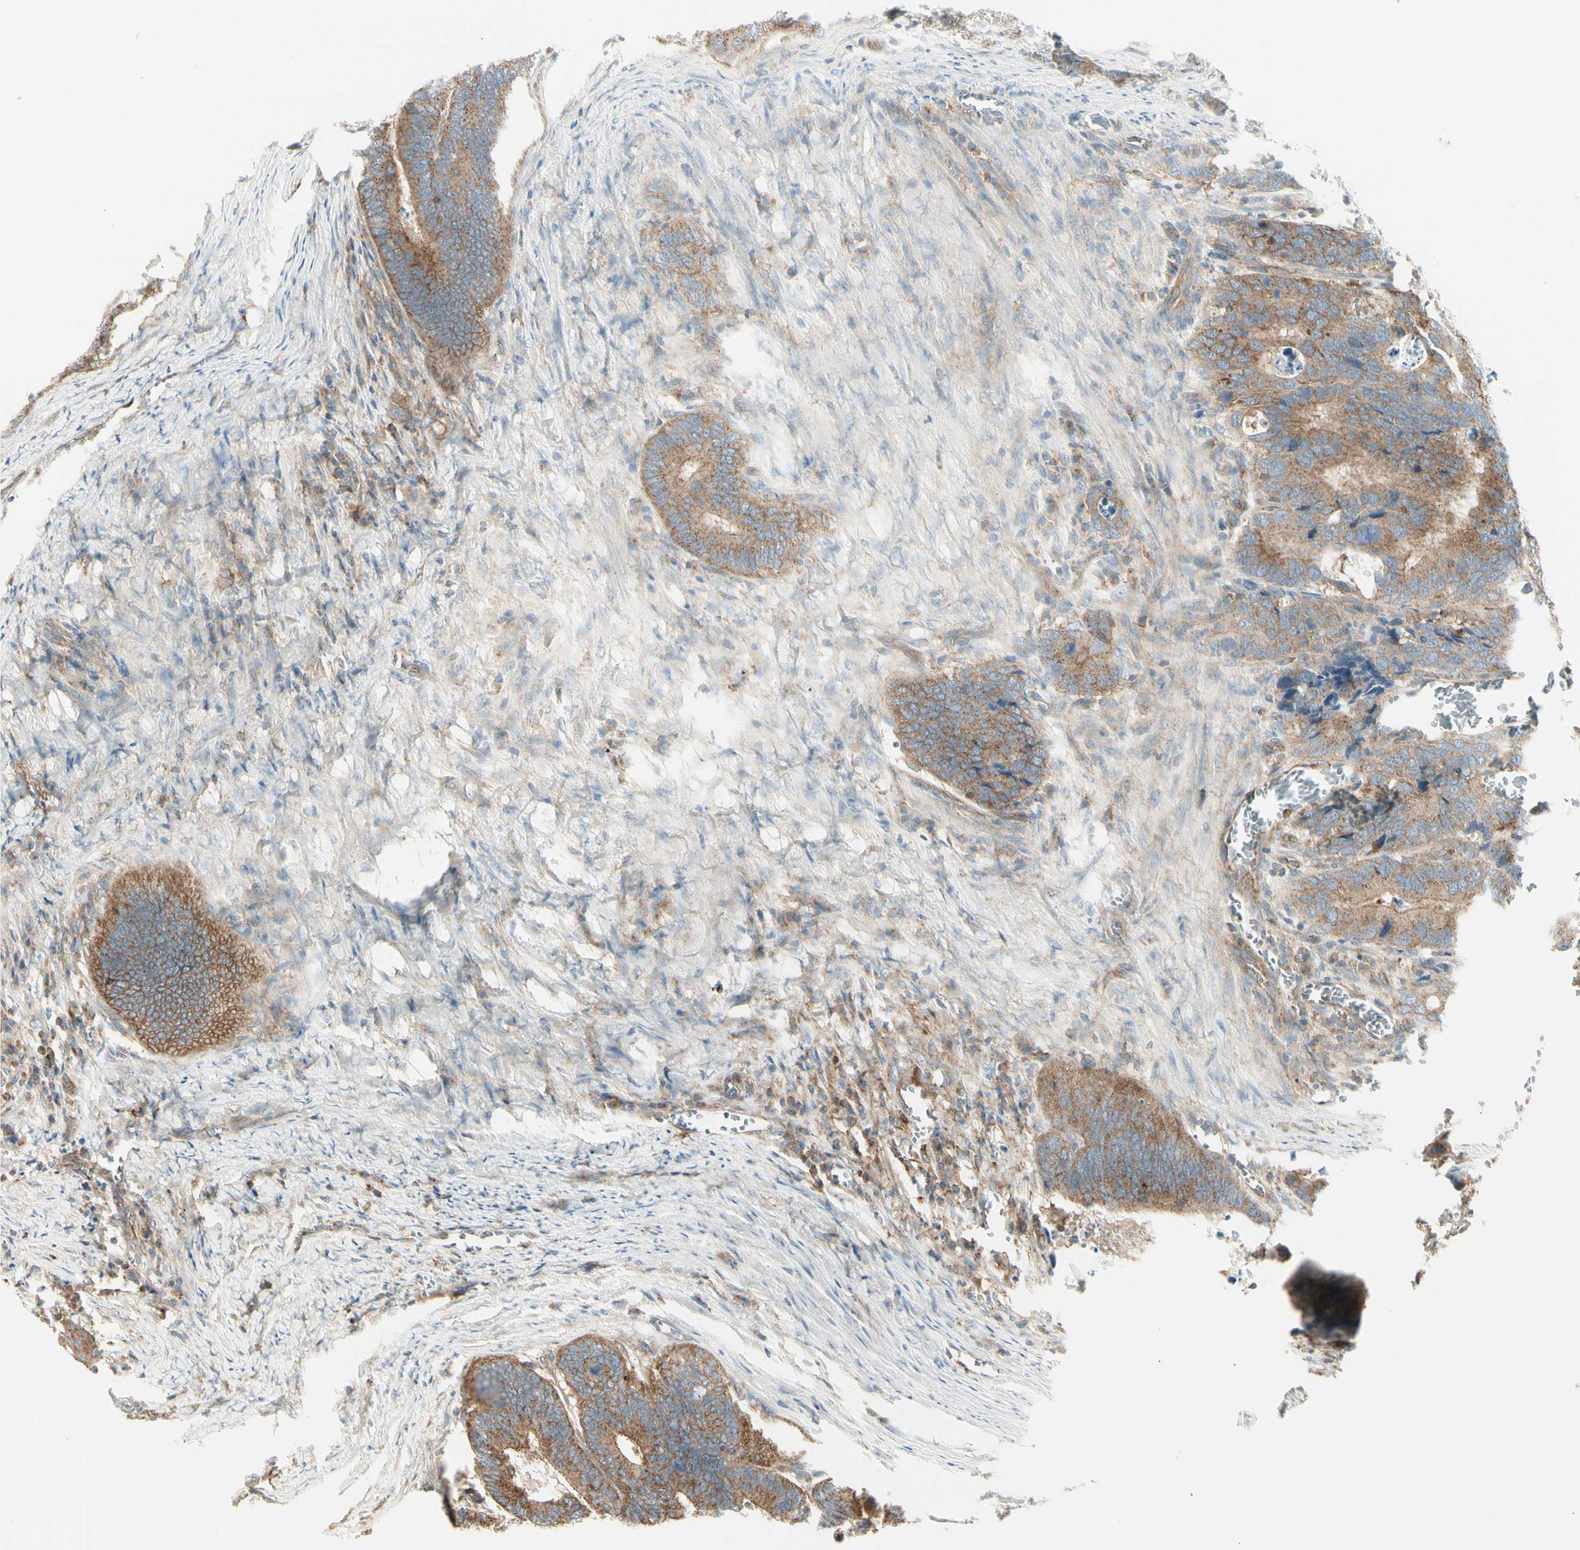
{"staining": {"intensity": "moderate", "quantity": ">75%", "location": "cytoplasmic/membranous"}, "tissue": "colorectal cancer", "cell_type": "Tumor cells", "image_type": "cancer", "snomed": [{"axis": "morphology", "description": "Adenocarcinoma, NOS"}, {"axis": "topography", "description": "Colon"}], "caption": "The micrograph demonstrates immunohistochemical staining of adenocarcinoma (colorectal). There is moderate cytoplasmic/membranous expression is identified in approximately >75% of tumor cells.", "gene": "AGFG1", "patient": {"sex": "male", "age": 72}}